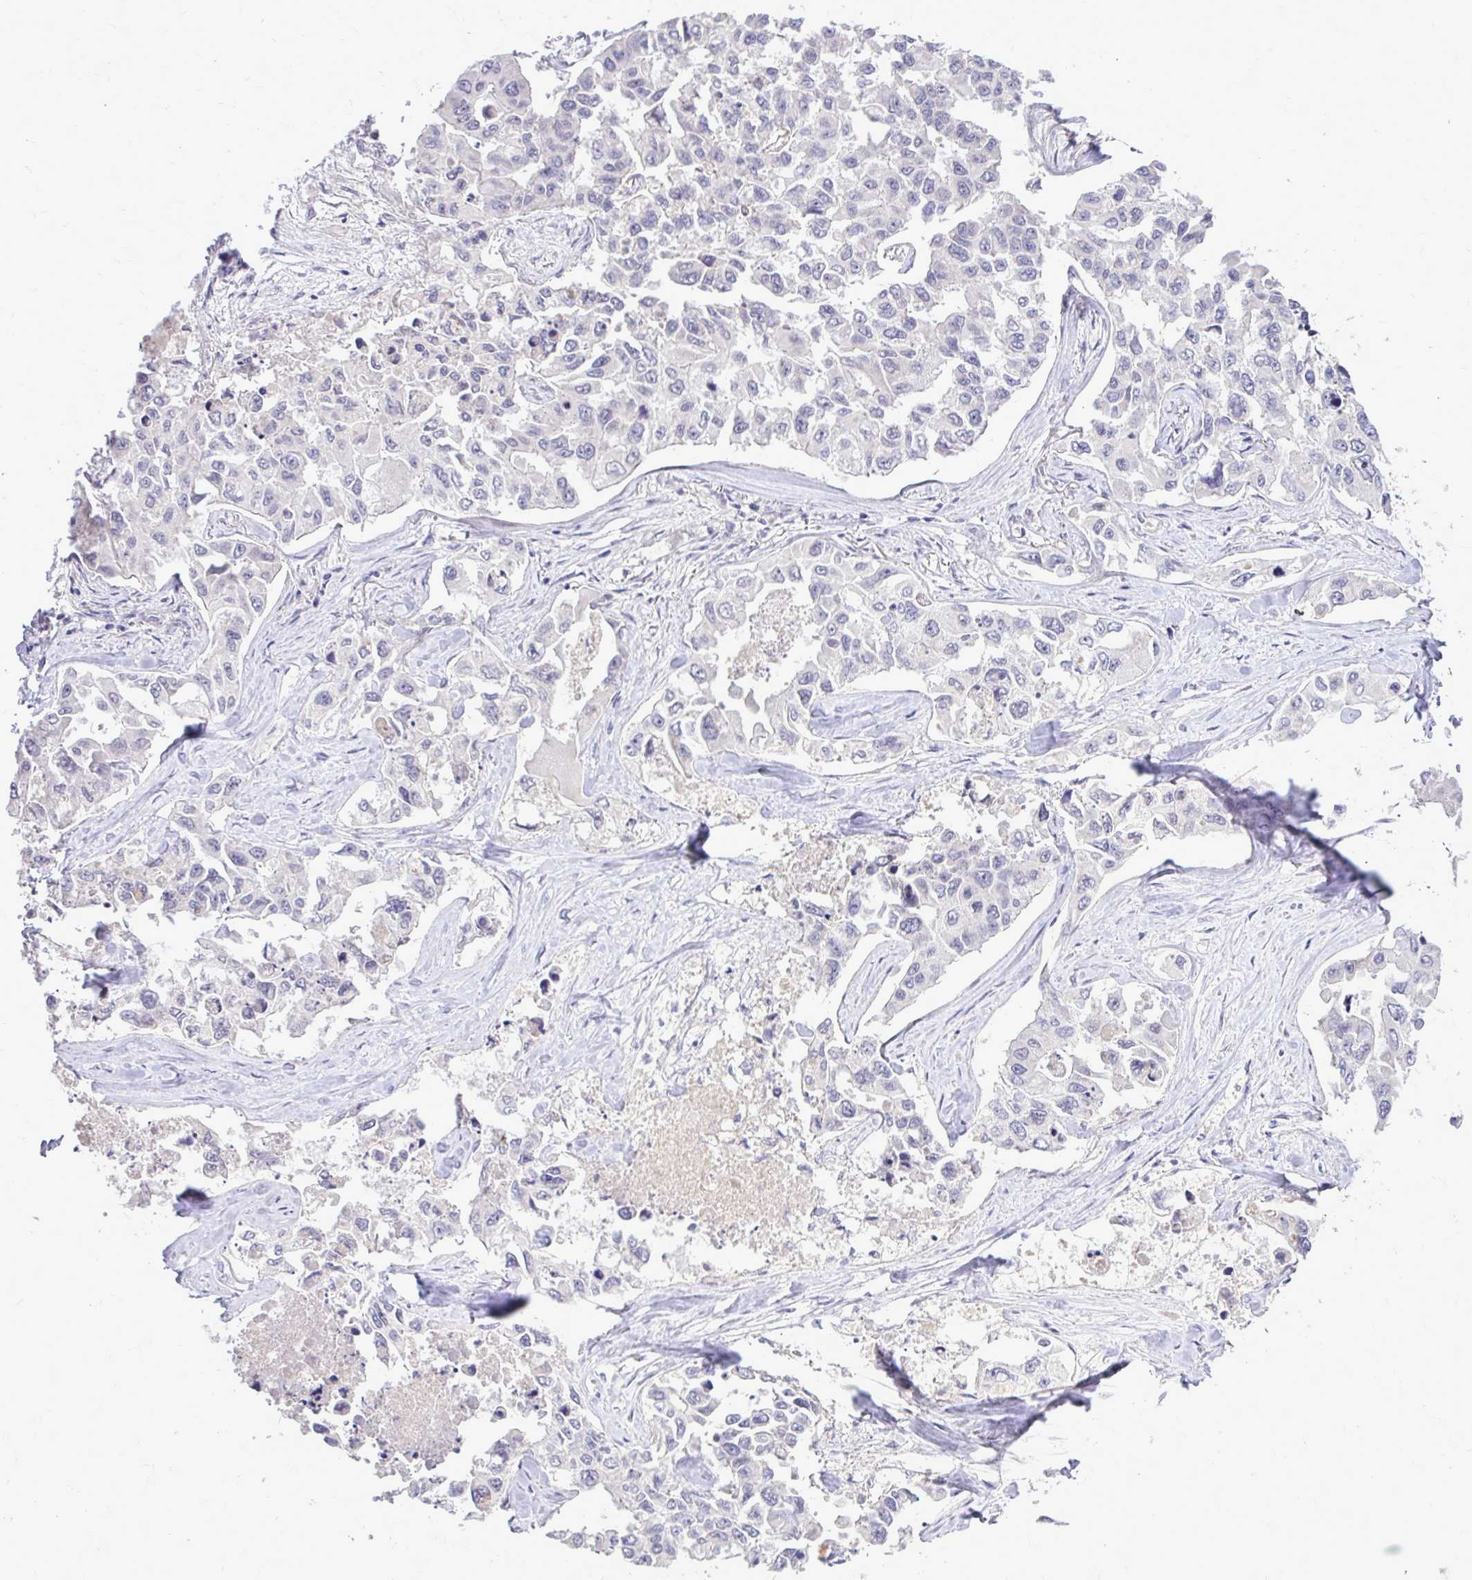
{"staining": {"intensity": "negative", "quantity": "none", "location": "none"}, "tissue": "lung cancer", "cell_type": "Tumor cells", "image_type": "cancer", "snomed": [{"axis": "morphology", "description": "Adenocarcinoma, NOS"}, {"axis": "topography", "description": "Lung"}], "caption": "Immunohistochemistry of adenocarcinoma (lung) displays no staining in tumor cells. Brightfield microscopy of IHC stained with DAB (brown) and hematoxylin (blue), captured at high magnification.", "gene": "DPY19L1", "patient": {"sex": "male", "age": 64}}